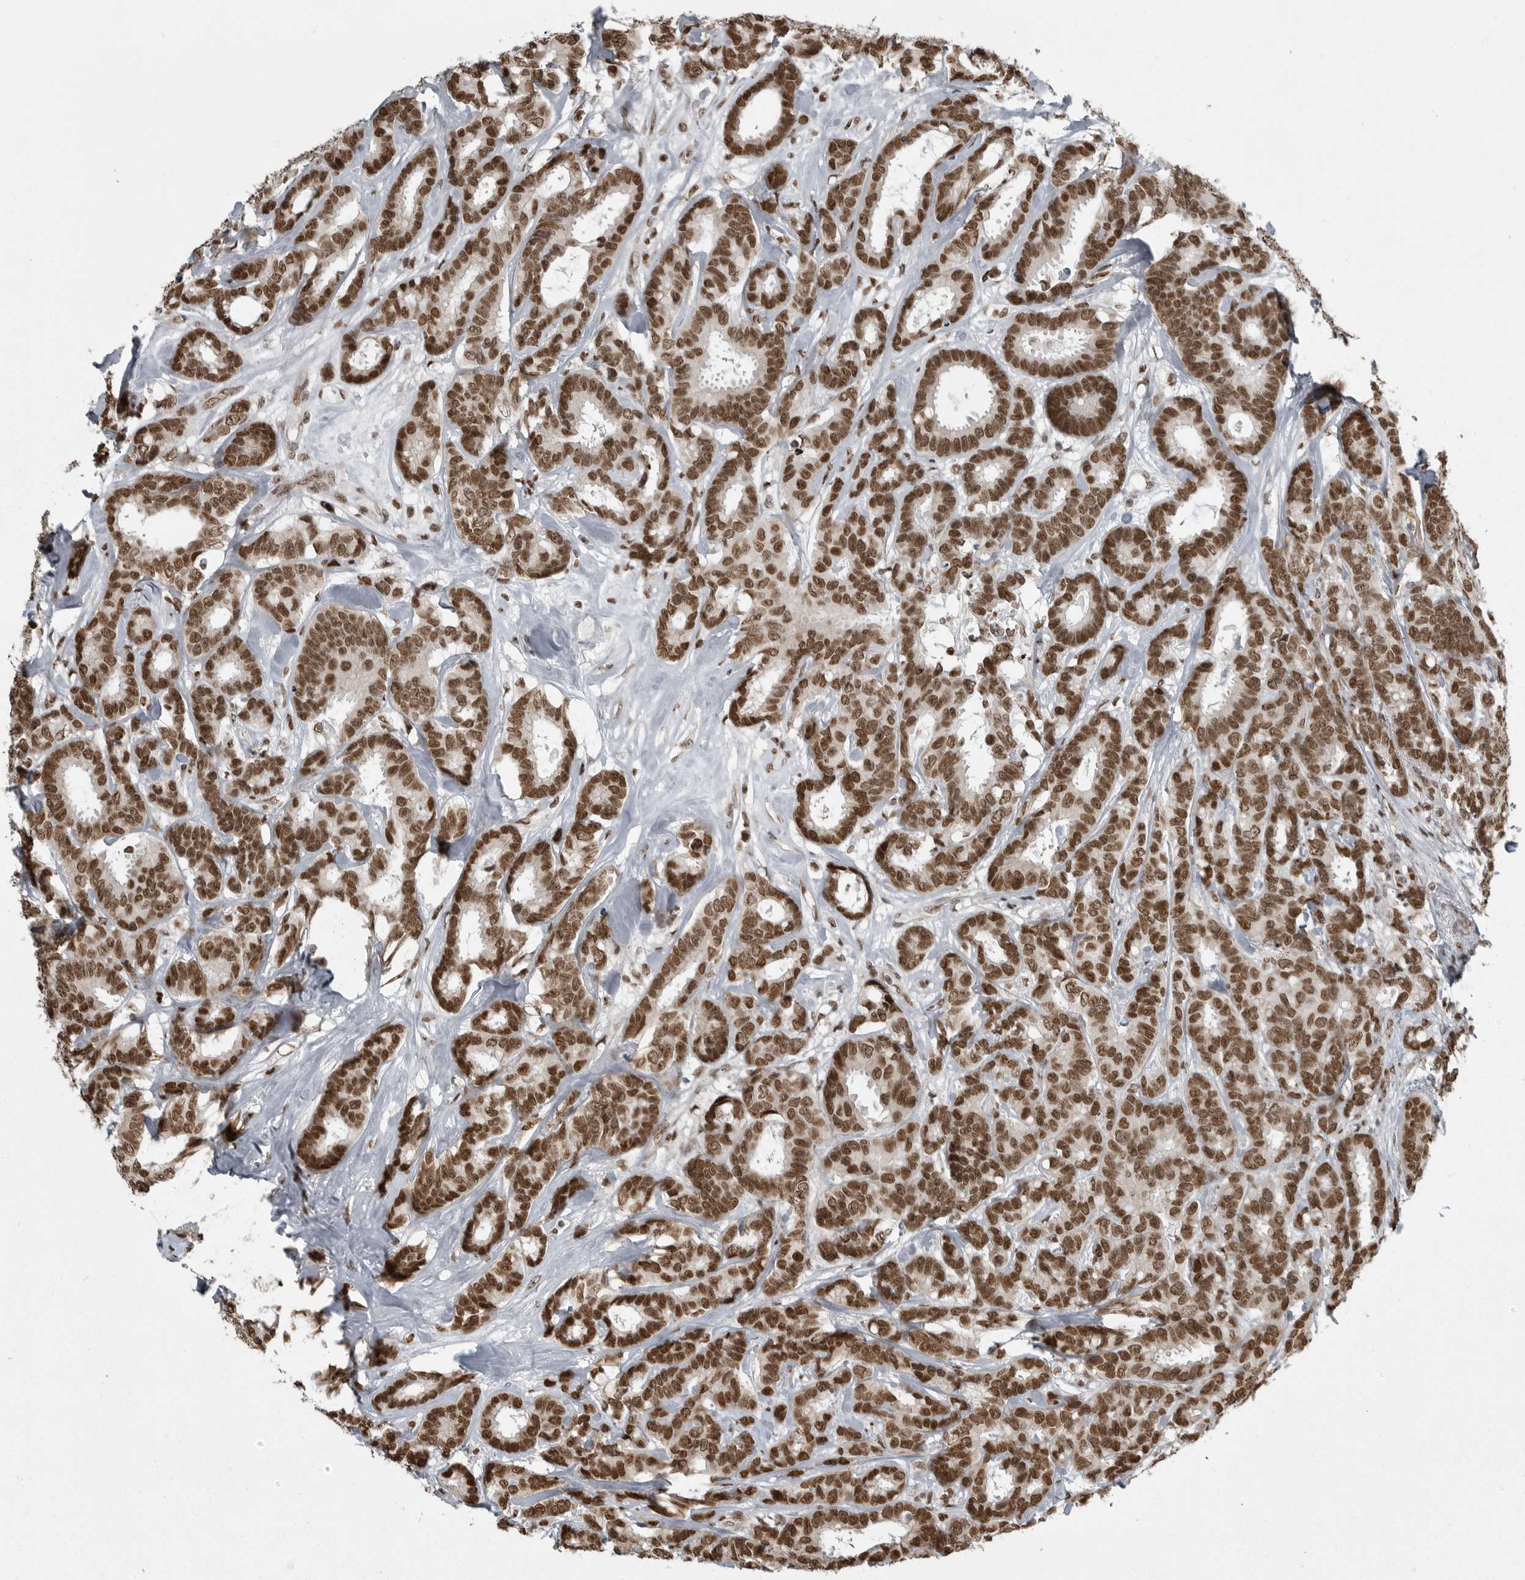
{"staining": {"intensity": "strong", "quantity": "25%-75%", "location": "nuclear"}, "tissue": "breast cancer", "cell_type": "Tumor cells", "image_type": "cancer", "snomed": [{"axis": "morphology", "description": "Duct carcinoma"}, {"axis": "topography", "description": "Breast"}], "caption": "Breast invasive ductal carcinoma stained with IHC exhibits strong nuclear positivity in about 25%-75% of tumor cells. (Brightfield microscopy of DAB IHC at high magnification).", "gene": "YAF2", "patient": {"sex": "female", "age": 87}}